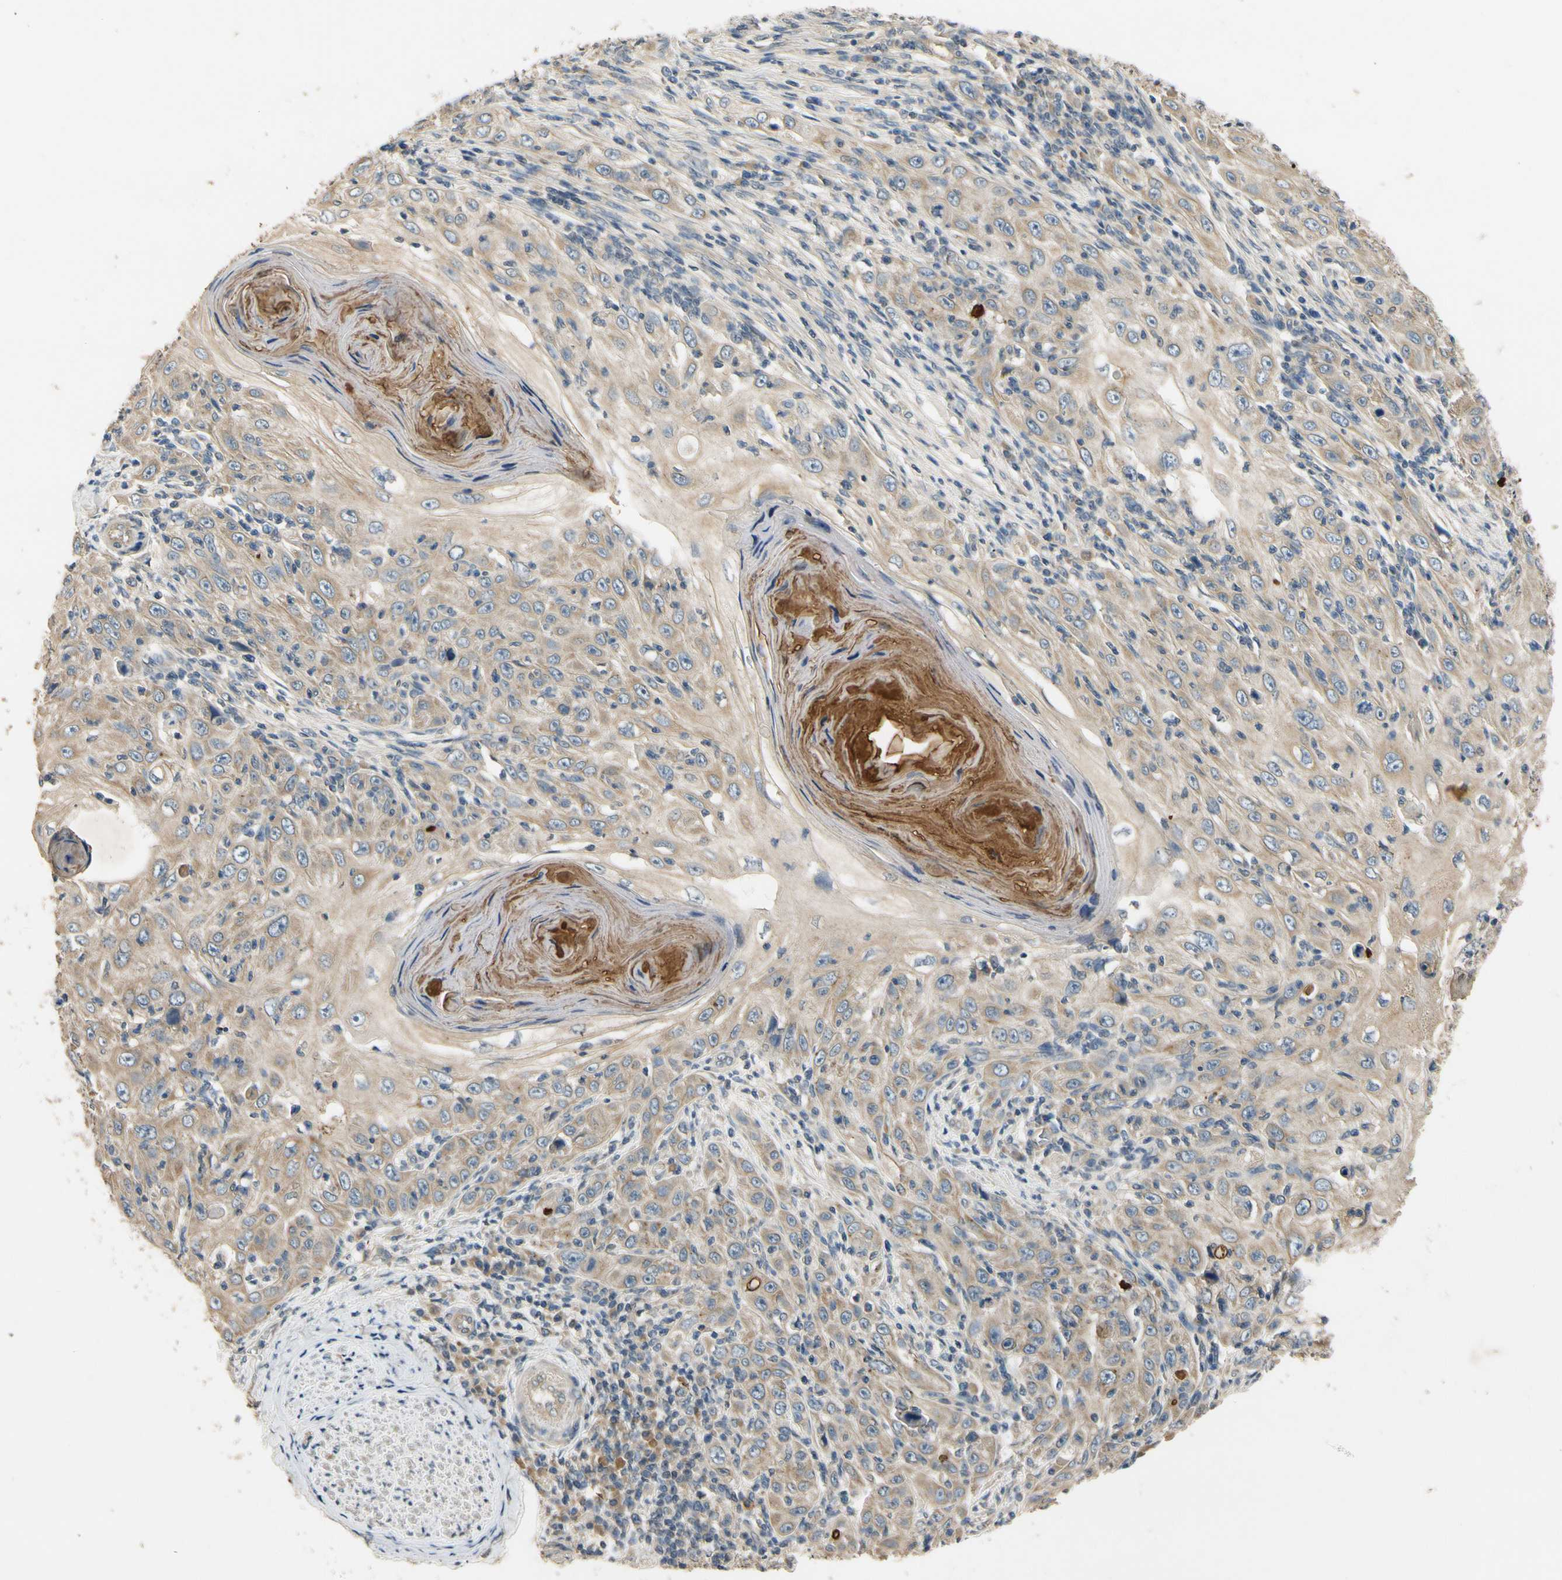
{"staining": {"intensity": "weak", "quantity": ">75%", "location": "cytoplasmic/membranous"}, "tissue": "skin cancer", "cell_type": "Tumor cells", "image_type": "cancer", "snomed": [{"axis": "morphology", "description": "Squamous cell carcinoma, NOS"}, {"axis": "topography", "description": "Skin"}], "caption": "Squamous cell carcinoma (skin) tissue displays weak cytoplasmic/membranous positivity in approximately >75% of tumor cells, visualized by immunohistochemistry. The staining was performed using DAB to visualize the protein expression in brown, while the nuclei were stained in blue with hematoxylin (Magnification: 20x).", "gene": "ALKBH3", "patient": {"sex": "female", "age": 88}}